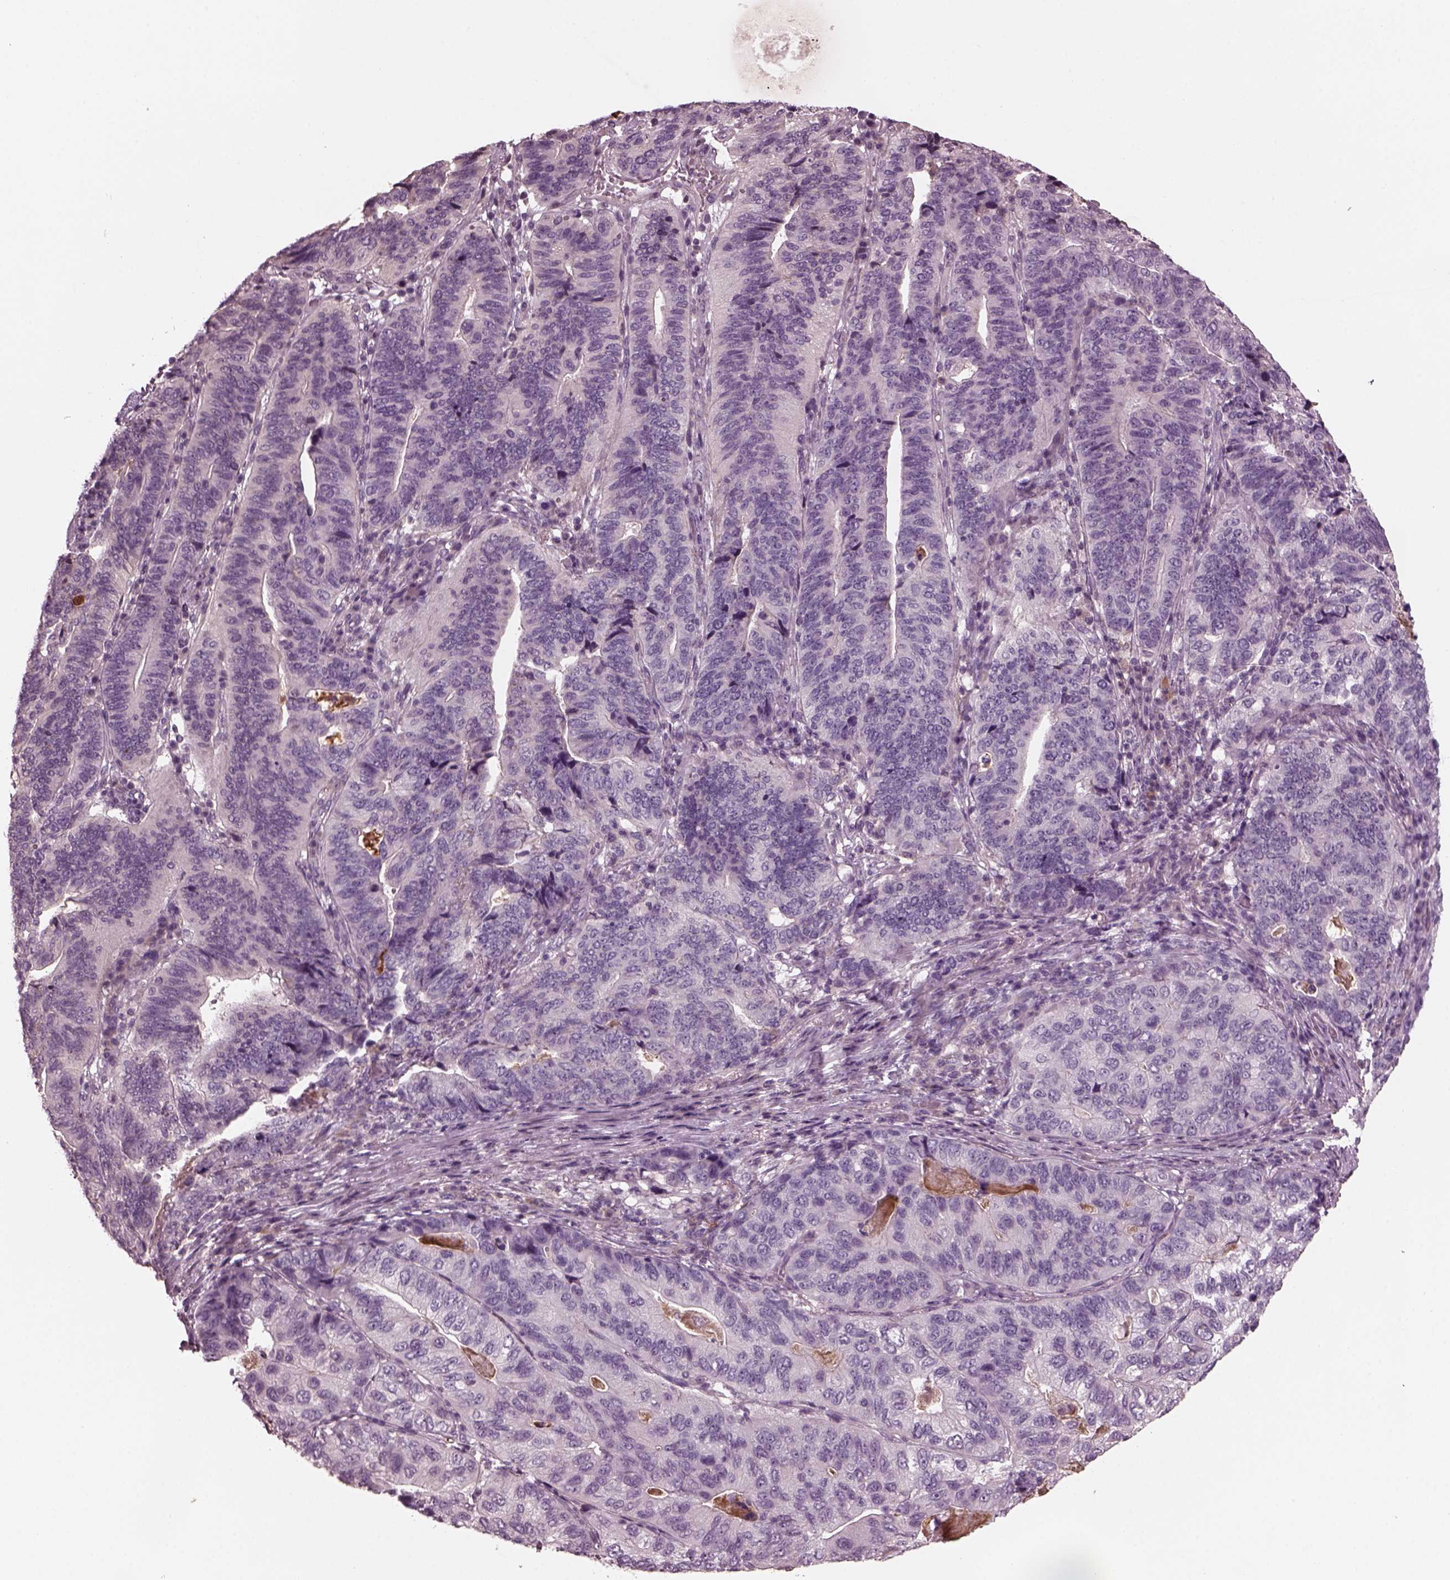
{"staining": {"intensity": "negative", "quantity": "none", "location": "none"}, "tissue": "stomach cancer", "cell_type": "Tumor cells", "image_type": "cancer", "snomed": [{"axis": "morphology", "description": "Adenocarcinoma, NOS"}, {"axis": "topography", "description": "Stomach, upper"}], "caption": "Immunohistochemical staining of adenocarcinoma (stomach) exhibits no significant positivity in tumor cells.", "gene": "PORCN", "patient": {"sex": "female", "age": 67}}